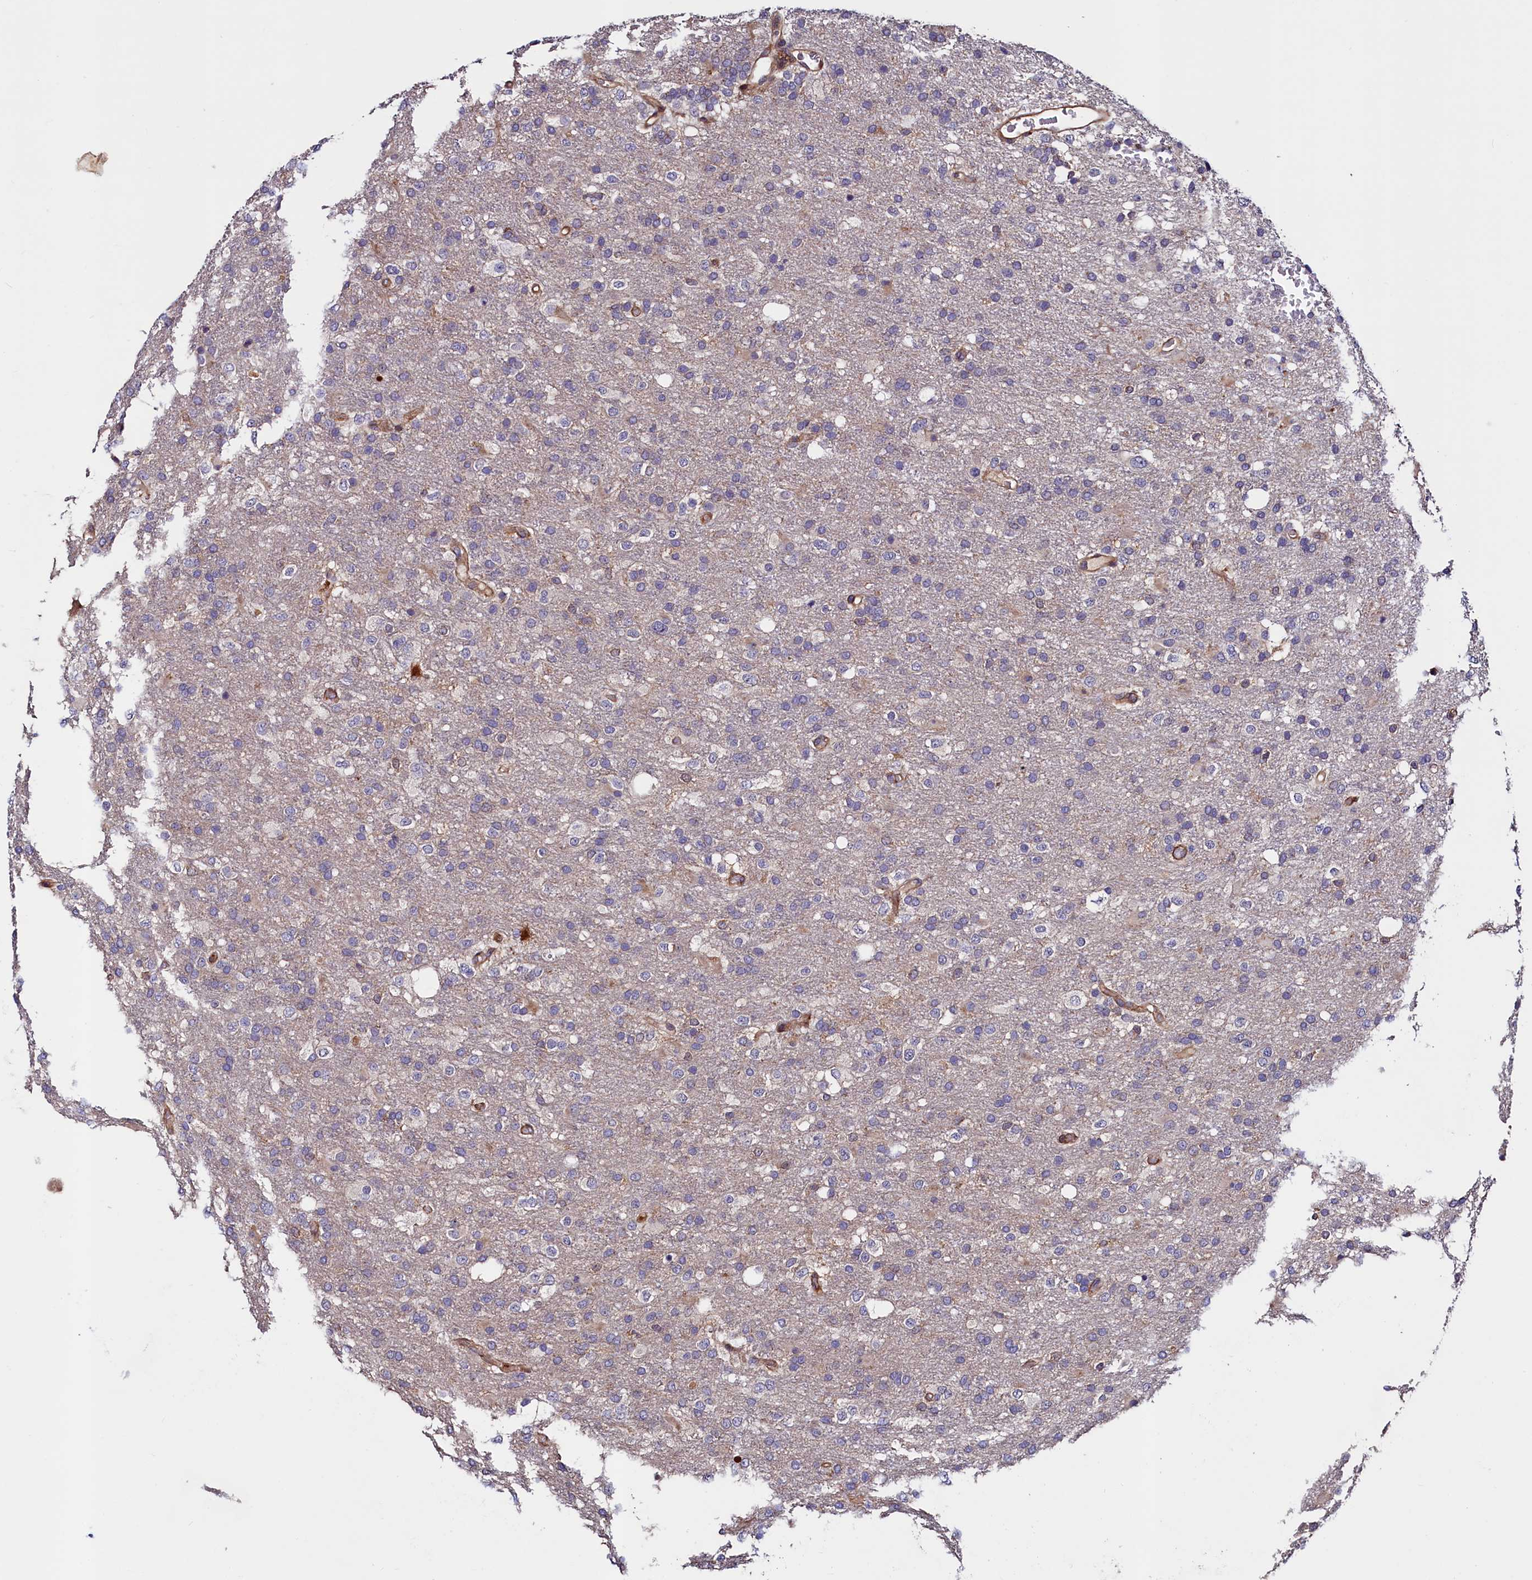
{"staining": {"intensity": "negative", "quantity": "none", "location": "none"}, "tissue": "glioma", "cell_type": "Tumor cells", "image_type": "cancer", "snomed": [{"axis": "morphology", "description": "Glioma, malignant, High grade"}, {"axis": "topography", "description": "Brain"}], "caption": "IHC of glioma shows no expression in tumor cells.", "gene": "DUOXA1", "patient": {"sex": "female", "age": 74}}